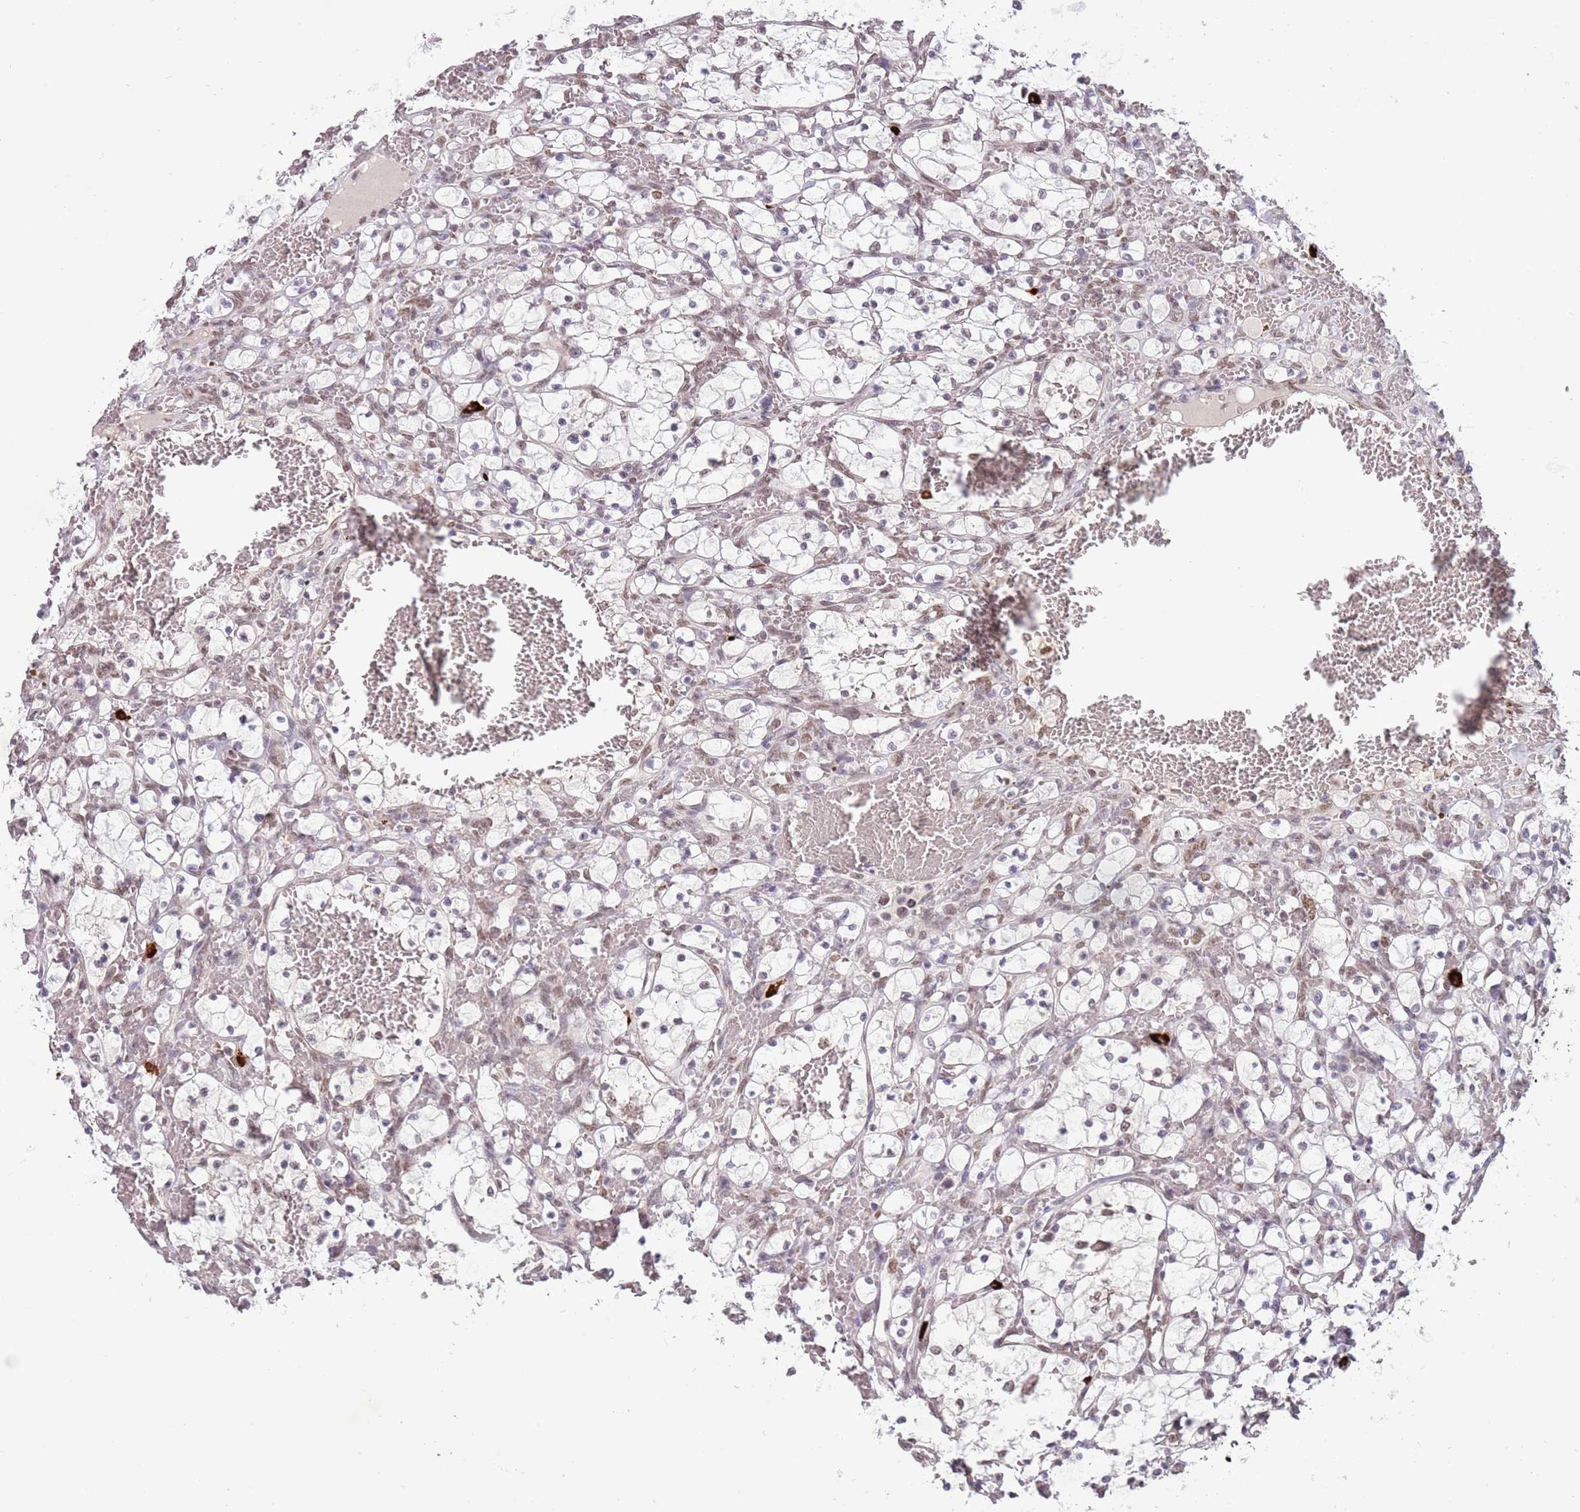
{"staining": {"intensity": "negative", "quantity": "none", "location": "none"}, "tissue": "renal cancer", "cell_type": "Tumor cells", "image_type": "cancer", "snomed": [{"axis": "morphology", "description": "Adenocarcinoma, NOS"}, {"axis": "topography", "description": "Kidney"}], "caption": "Tumor cells show no significant protein staining in adenocarcinoma (renal).", "gene": "FAM120AOS", "patient": {"sex": "female", "age": 69}}